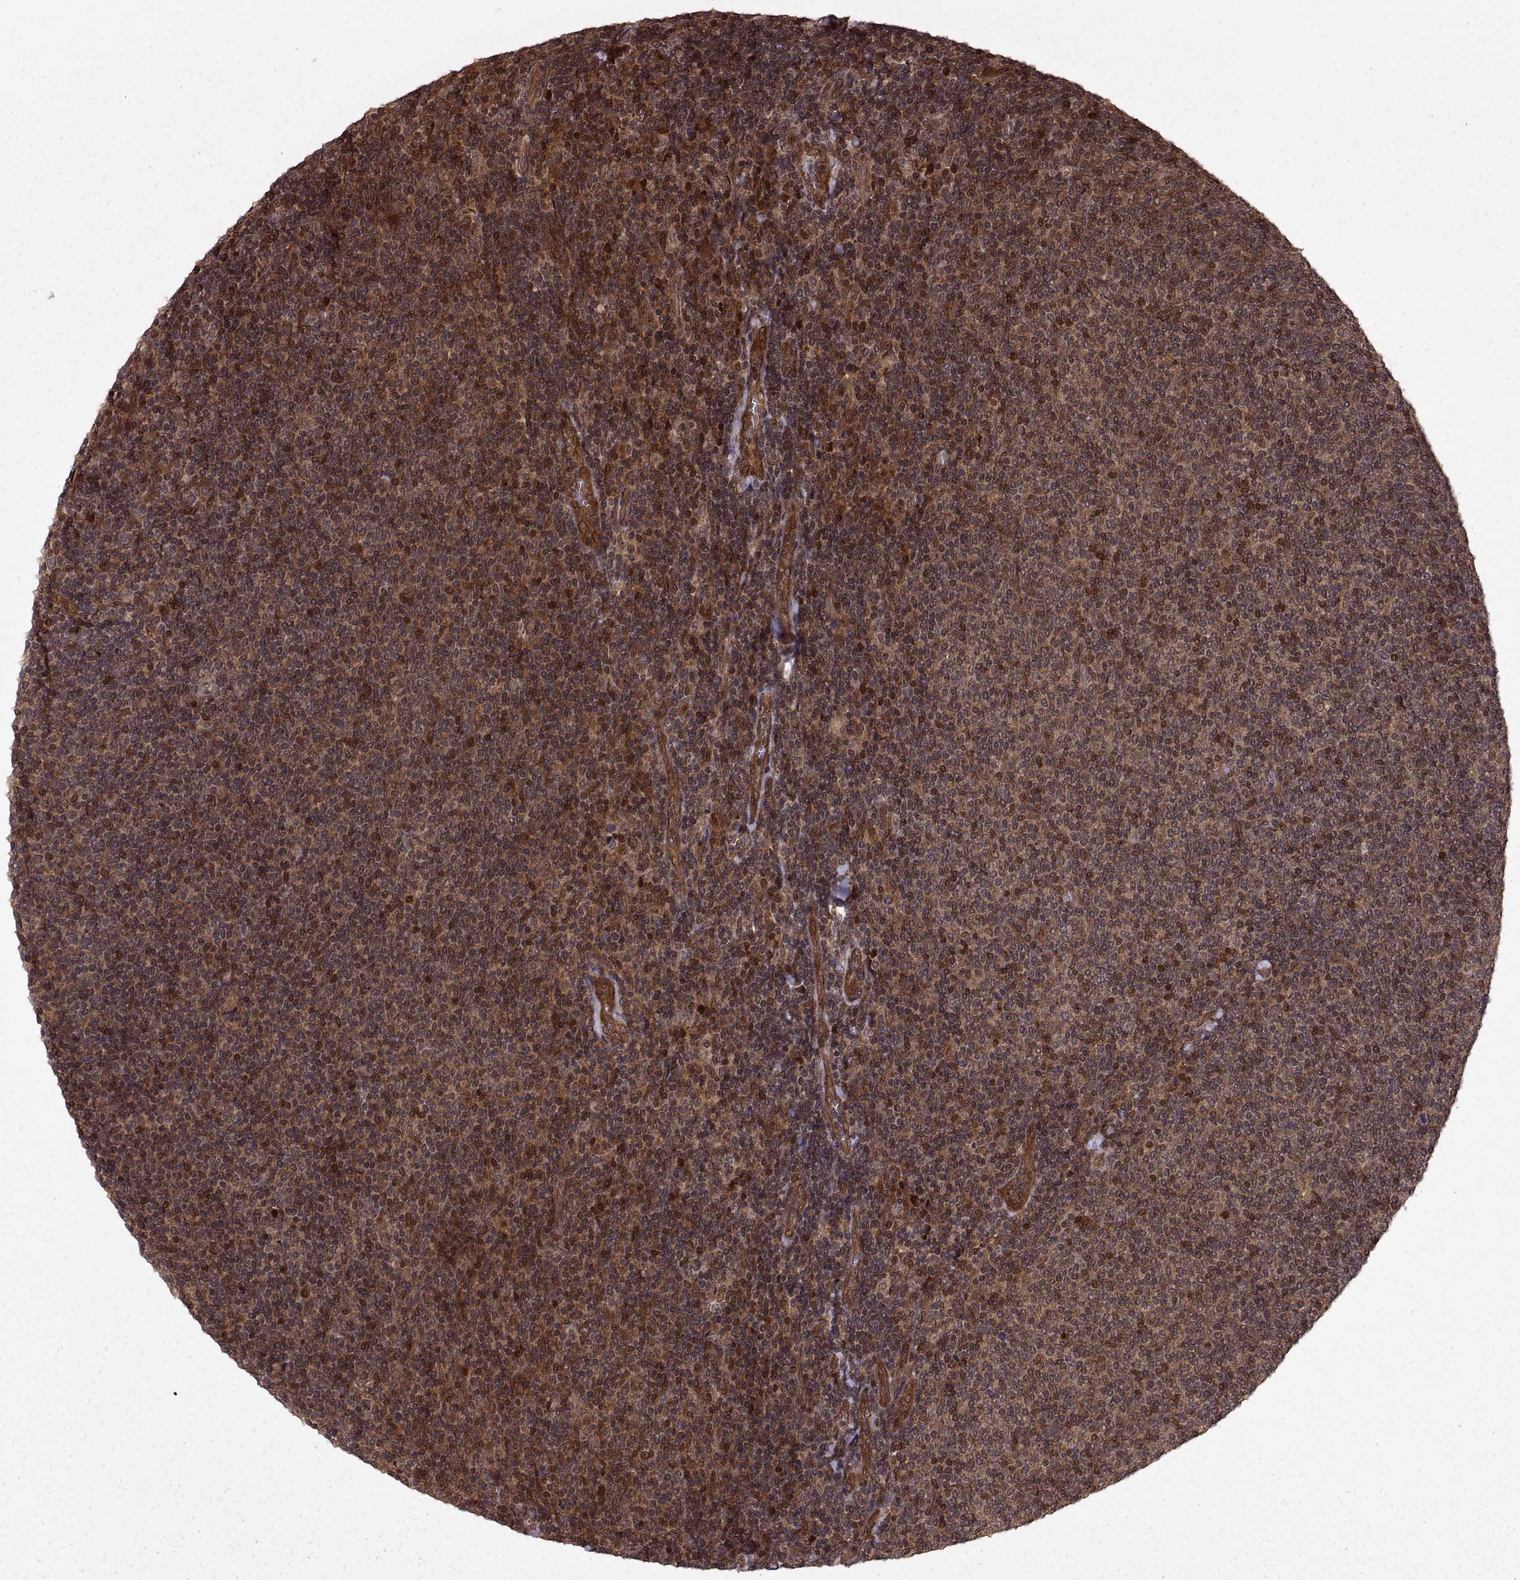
{"staining": {"intensity": "strong", "quantity": ">75%", "location": "cytoplasmic/membranous"}, "tissue": "lymphoma", "cell_type": "Tumor cells", "image_type": "cancer", "snomed": [{"axis": "morphology", "description": "Malignant lymphoma, non-Hodgkin's type, Low grade"}, {"axis": "topography", "description": "Lymph node"}], "caption": "Lymphoma stained for a protein reveals strong cytoplasmic/membranous positivity in tumor cells.", "gene": "DEDD", "patient": {"sex": "male", "age": 52}}